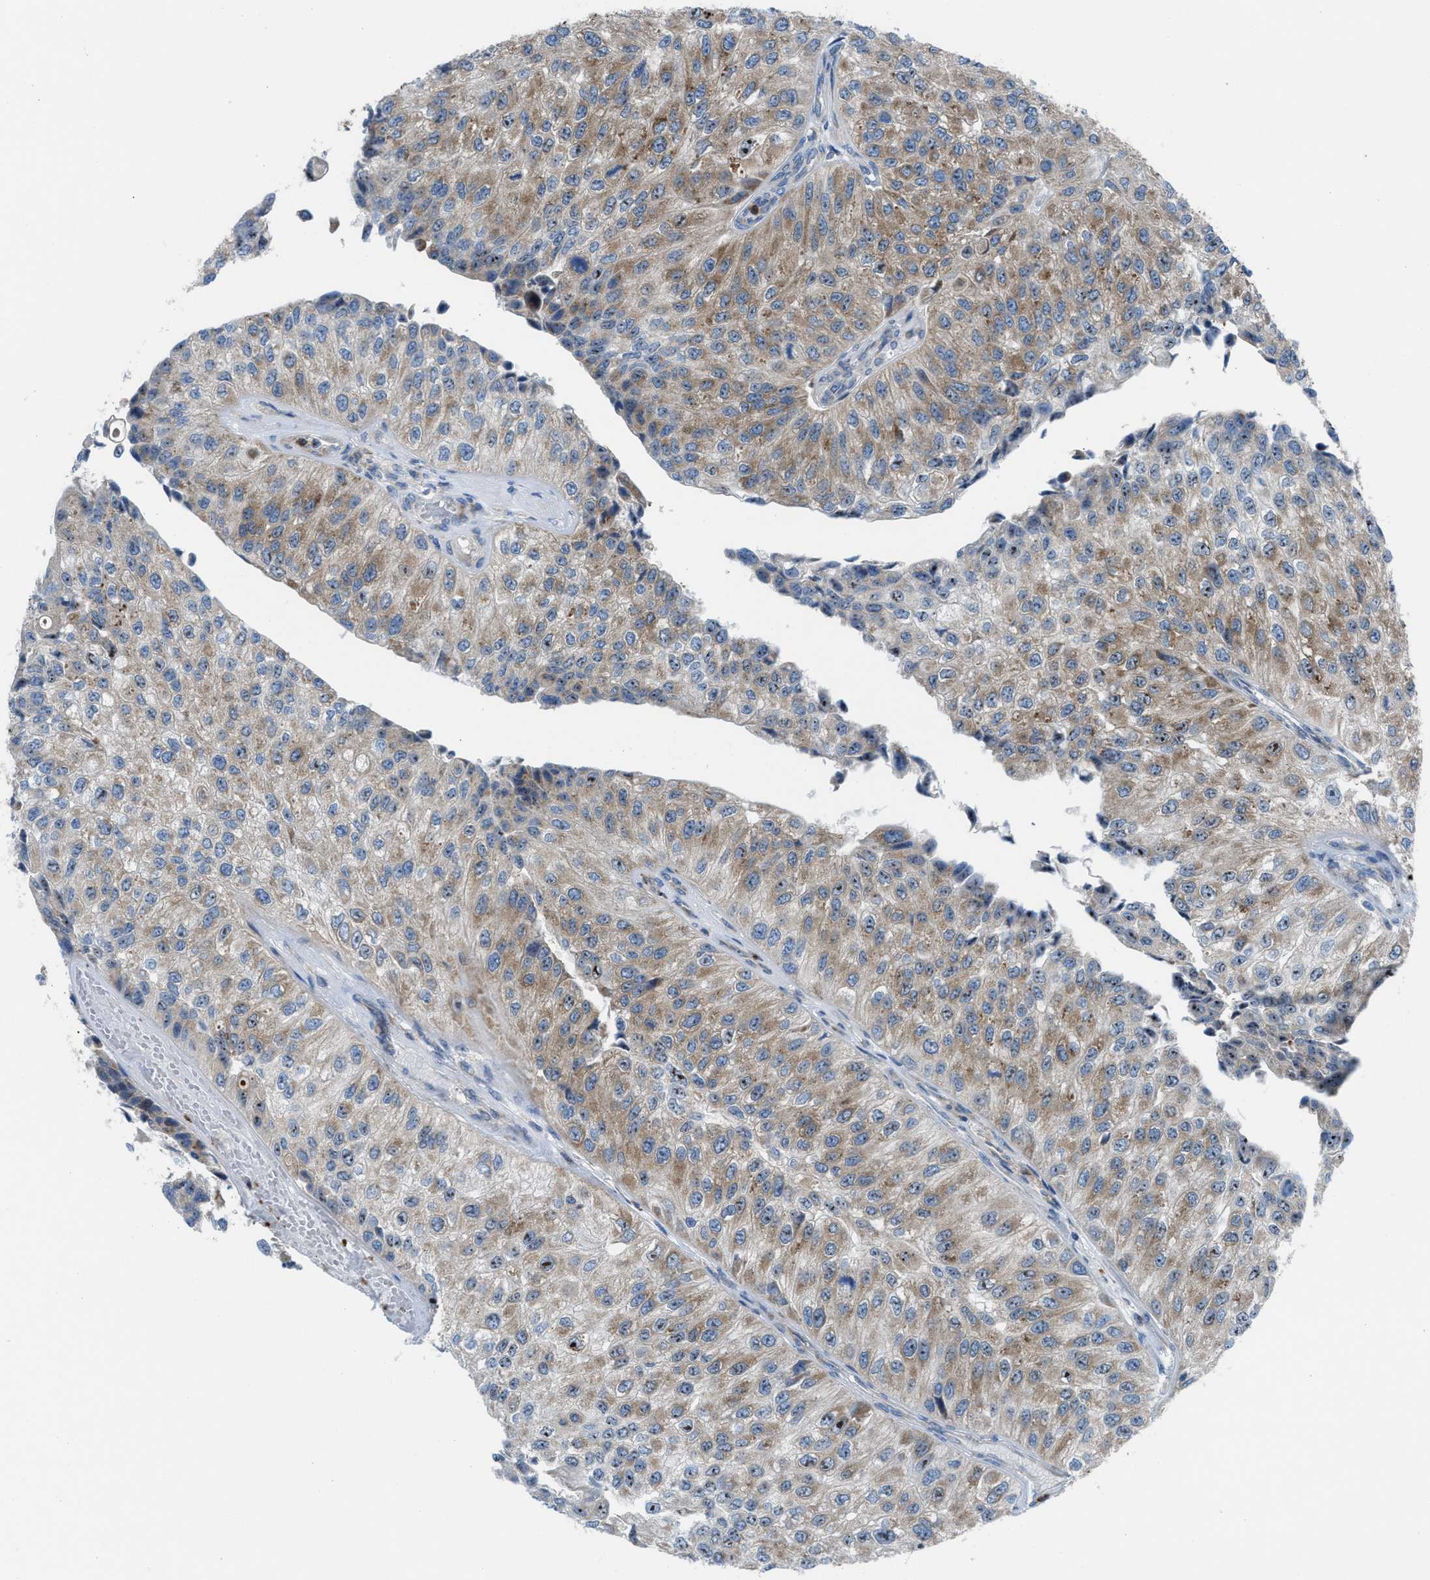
{"staining": {"intensity": "moderate", "quantity": ">75%", "location": "cytoplasmic/membranous,nuclear"}, "tissue": "urothelial cancer", "cell_type": "Tumor cells", "image_type": "cancer", "snomed": [{"axis": "morphology", "description": "Urothelial carcinoma, High grade"}, {"axis": "topography", "description": "Kidney"}, {"axis": "topography", "description": "Urinary bladder"}], "caption": "Immunohistochemical staining of urothelial carcinoma (high-grade) demonstrates moderate cytoplasmic/membranous and nuclear protein staining in approximately >75% of tumor cells.", "gene": "TPH1", "patient": {"sex": "male", "age": 77}}